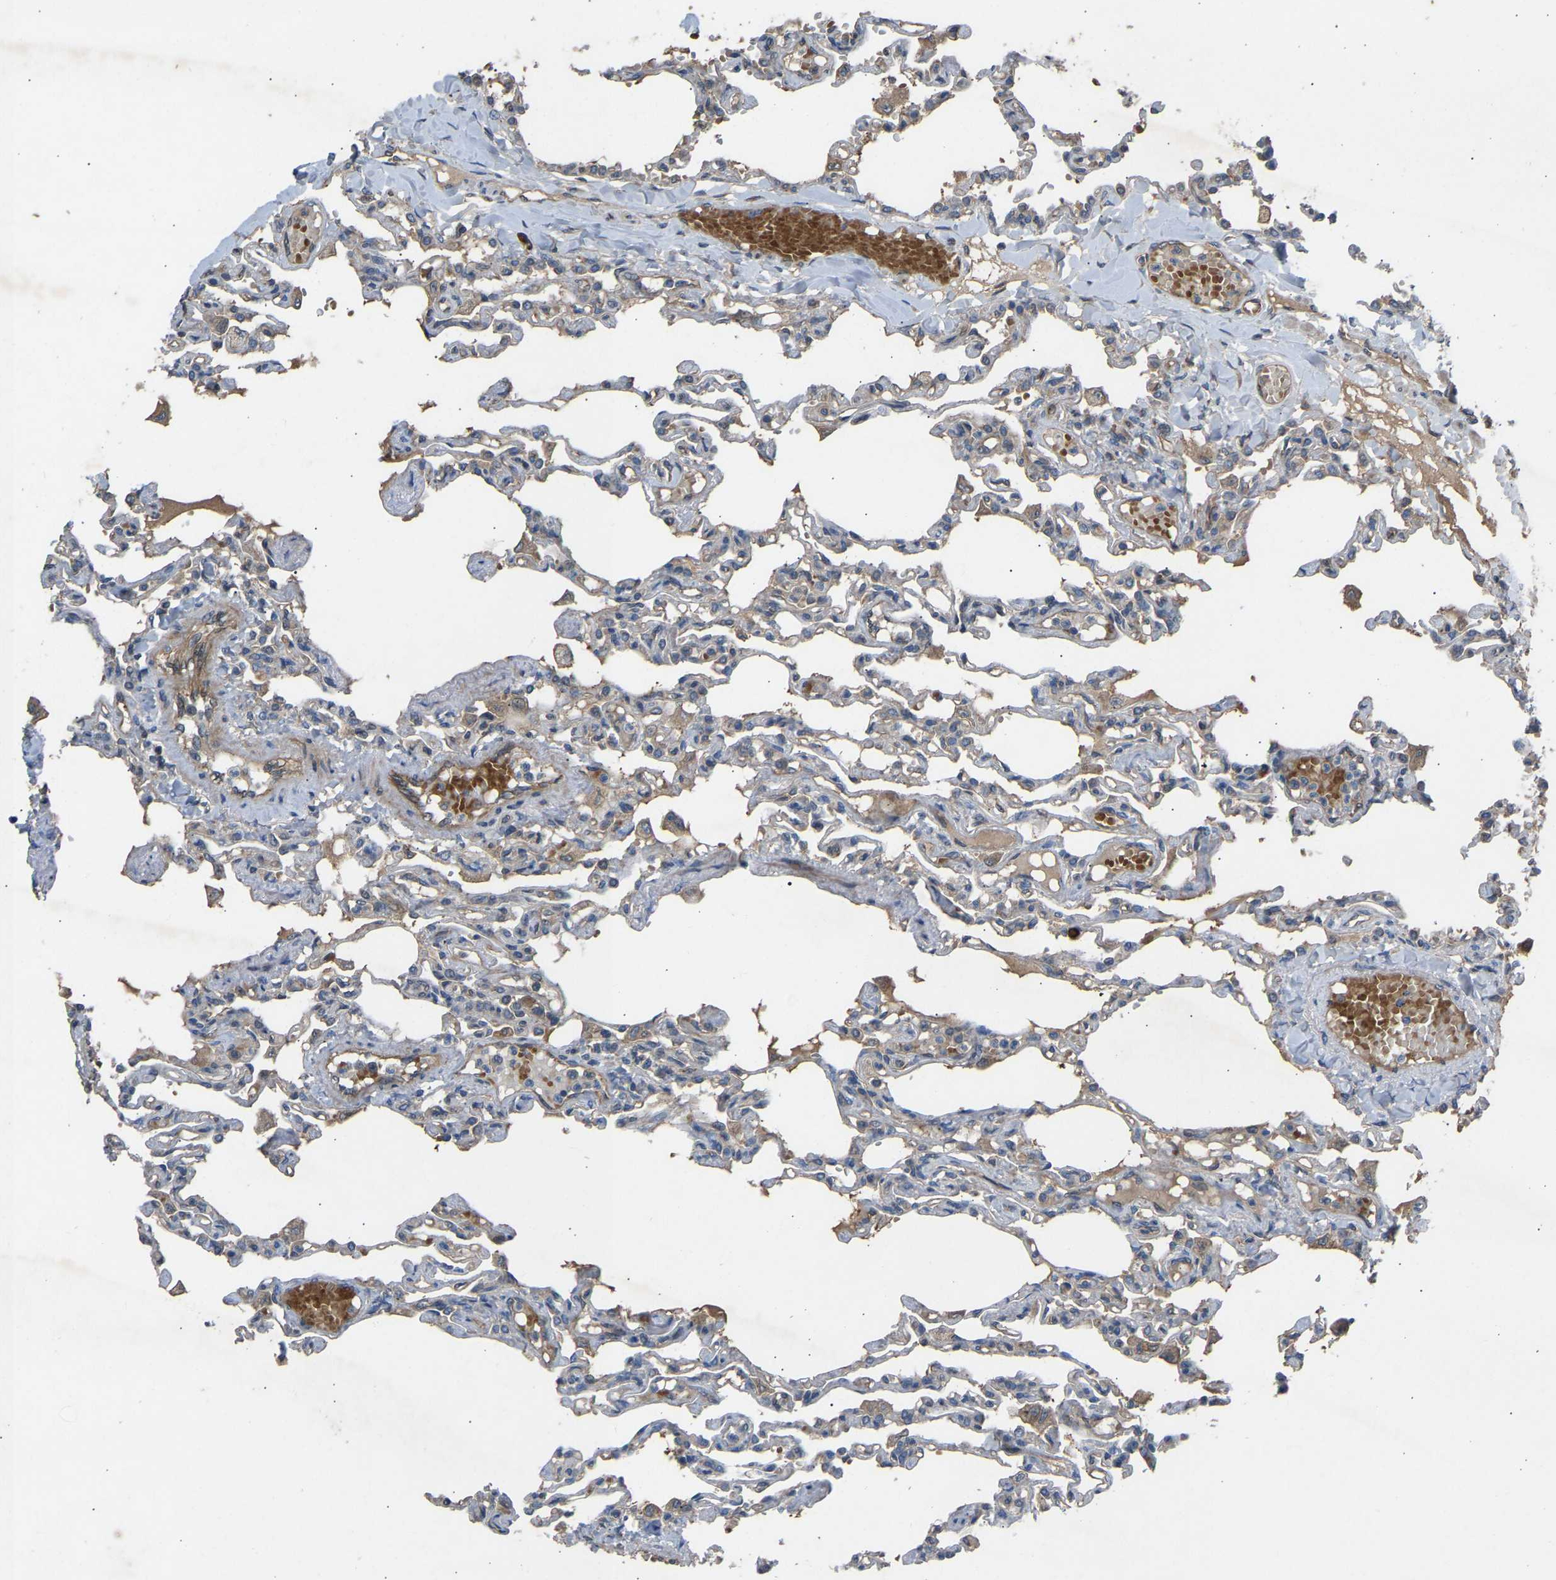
{"staining": {"intensity": "weak", "quantity": "25%-75%", "location": "cytoplasmic/membranous"}, "tissue": "lung", "cell_type": "Alveolar cells", "image_type": "normal", "snomed": [{"axis": "morphology", "description": "Normal tissue, NOS"}, {"axis": "topography", "description": "Lung"}], "caption": "Weak cytoplasmic/membranous staining is present in approximately 25%-75% of alveolar cells in normal lung. (DAB IHC with brightfield microscopy, high magnification).", "gene": "GAS2L1", "patient": {"sex": "male", "age": 21}}